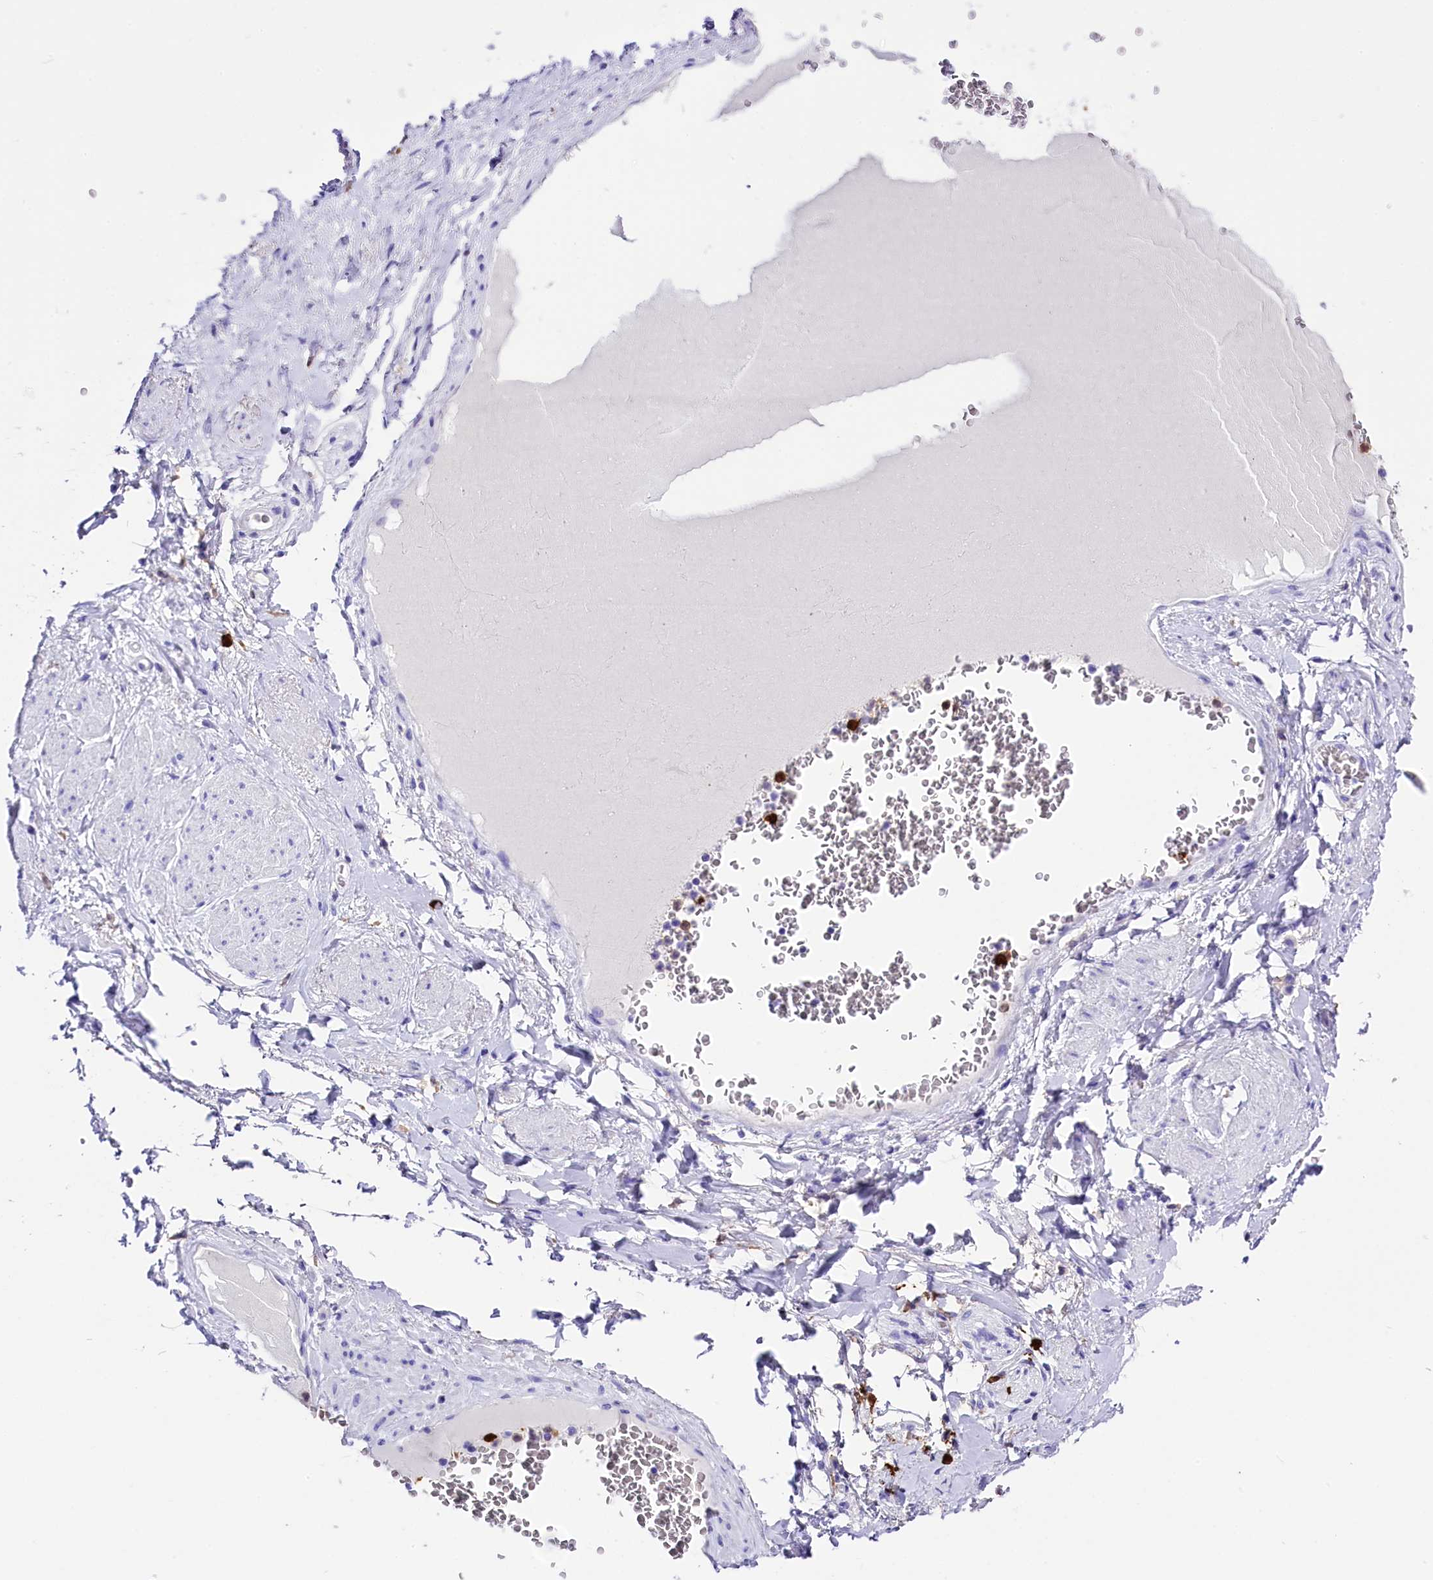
{"staining": {"intensity": "negative", "quantity": "none", "location": "none"}, "tissue": "soft tissue", "cell_type": "Chondrocytes", "image_type": "normal", "snomed": [{"axis": "morphology", "description": "Normal tissue, NOS"}, {"axis": "morphology", "description": "Adenocarcinoma, NOS"}, {"axis": "topography", "description": "Rectum"}, {"axis": "topography", "description": "Vagina"}, {"axis": "topography", "description": "Peripheral nerve tissue"}], "caption": "The photomicrograph demonstrates no staining of chondrocytes in benign soft tissue. The staining was performed using DAB to visualize the protein expression in brown, while the nuclei were stained in blue with hematoxylin (Magnification: 20x).", "gene": "CLC", "patient": {"sex": "female", "age": 71}}